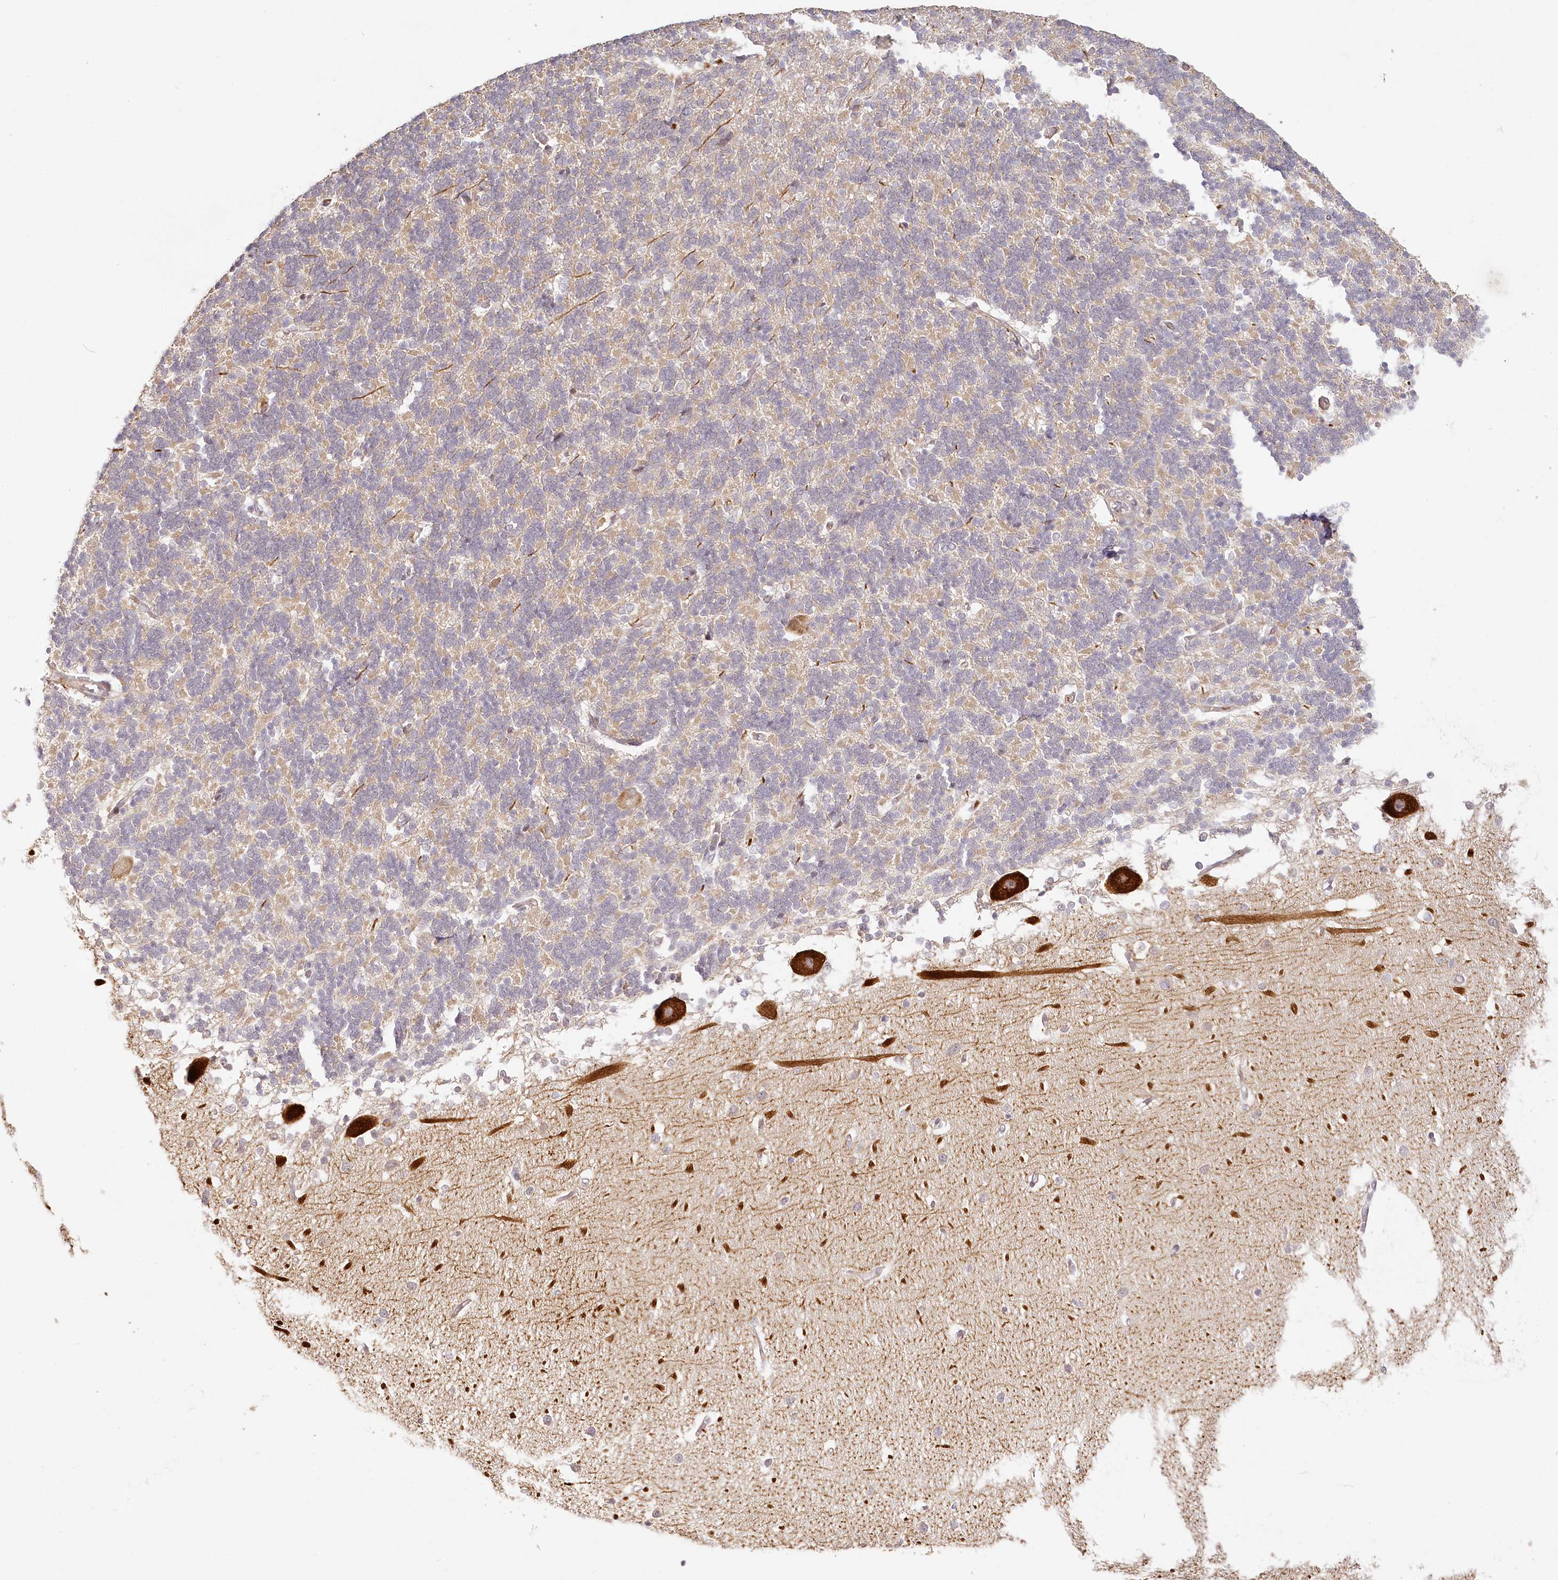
{"staining": {"intensity": "weak", "quantity": "25%-75%", "location": "cytoplasmic/membranous"}, "tissue": "cerebellum", "cell_type": "Cells in granular layer", "image_type": "normal", "snomed": [{"axis": "morphology", "description": "Normal tissue, NOS"}, {"axis": "topography", "description": "Cerebellum"}], "caption": "Cerebellum was stained to show a protein in brown. There is low levels of weak cytoplasmic/membranous expression in approximately 25%-75% of cells in granular layer. The staining was performed using DAB (3,3'-diaminobenzidine), with brown indicating positive protein expression. Nuclei are stained blue with hematoxylin.", "gene": "EXOSC7", "patient": {"sex": "male", "age": 37}}